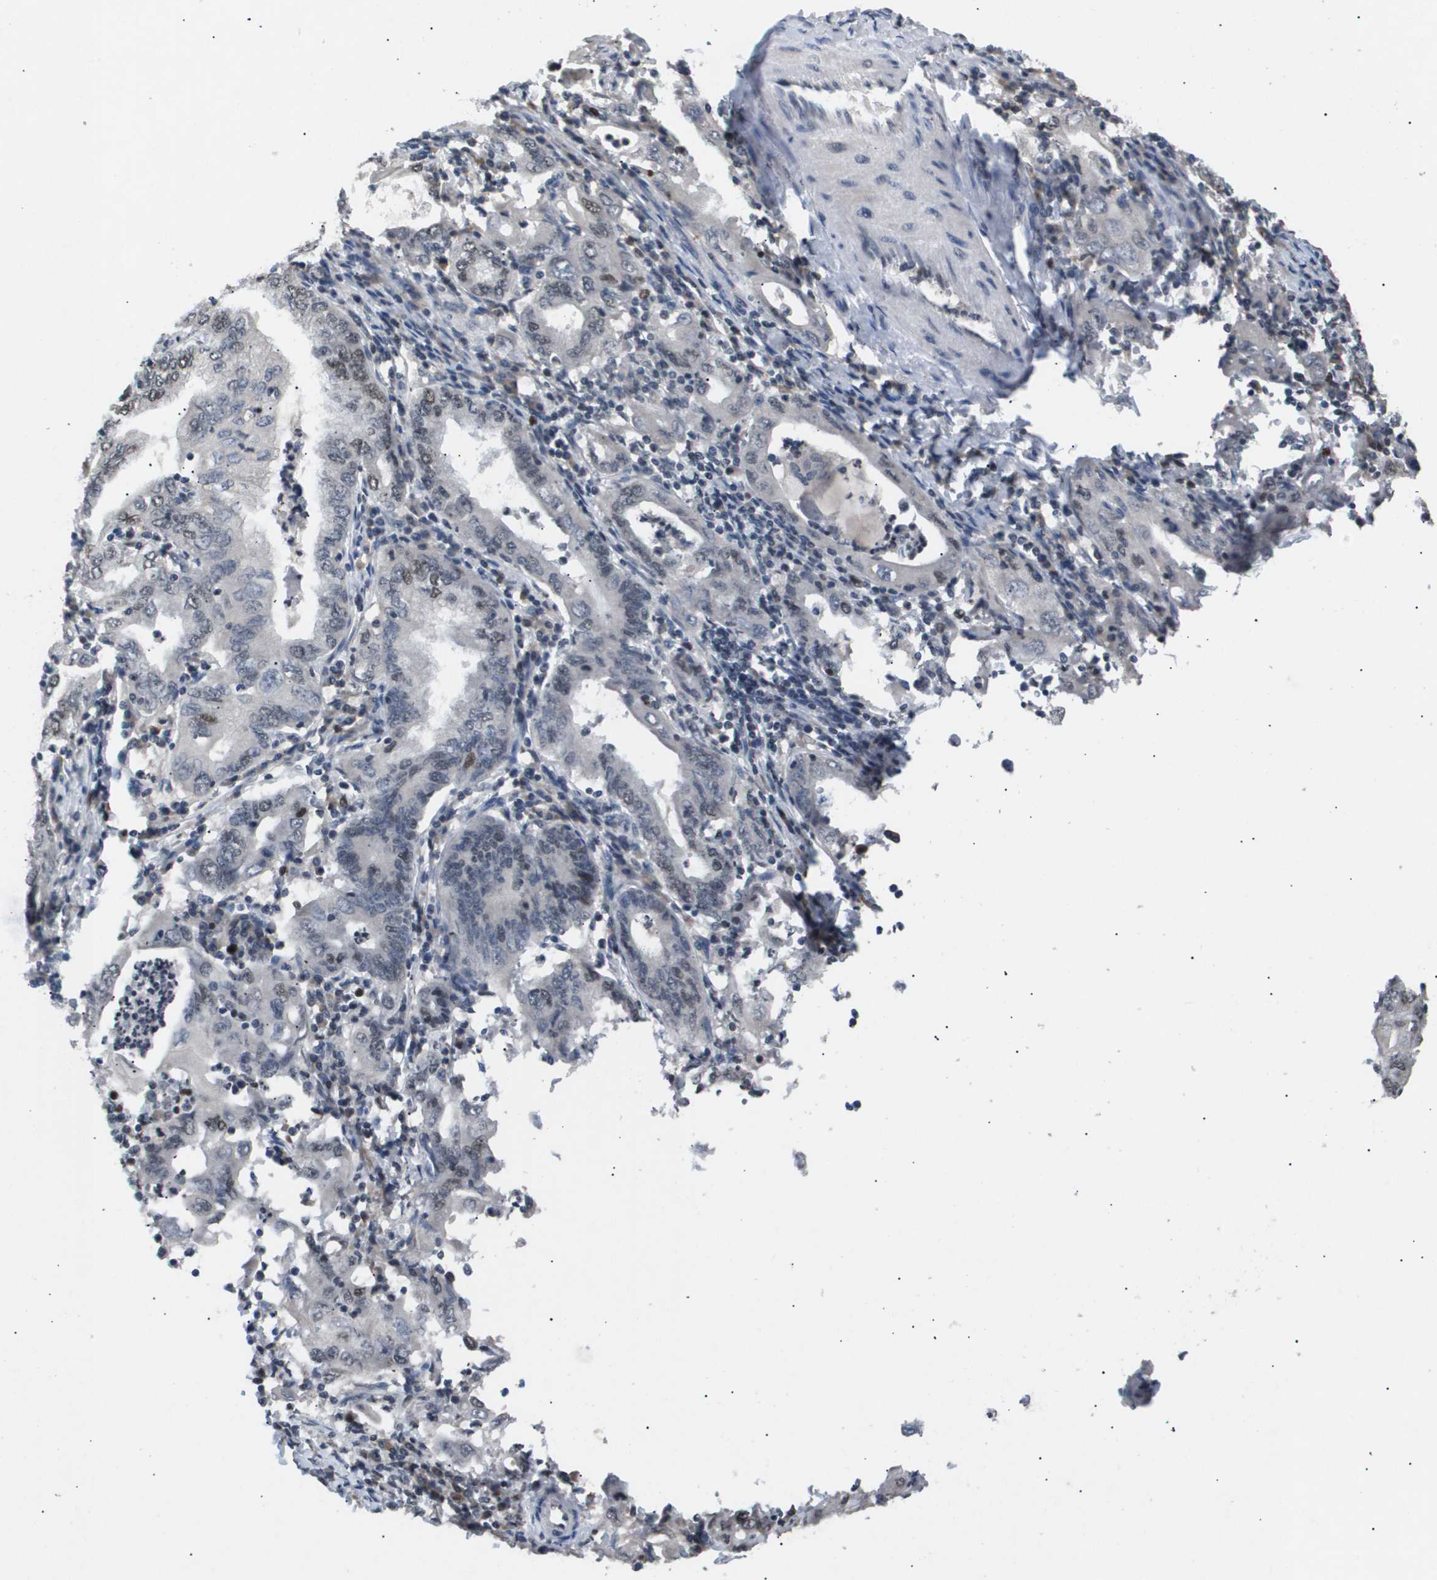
{"staining": {"intensity": "weak", "quantity": "<25%", "location": "nuclear"}, "tissue": "stomach cancer", "cell_type": "Tumor cells", "image_type": "cancer", "snomed": [{"axis": "morphology", "description": "Normal tissue, NOS"}, {"axis": "morphology", "description": "Adenocarcinoma, NOS"}, {"axis": "topography", "description": "Esophagus"}, {"axis": "topography", "description": "Stomach, upper"}, {"axis": "topography", "description": "Peripheral nerve tissue"}], "caption": "Immunohistochemistry micrograph of neoplastic tissue: human stomach adenocarcinoma stained with DAB displays no significant protein staining in tumor cells.", "gene": "ANAPC2", "patient": {"sex": "male", "age": 62}}